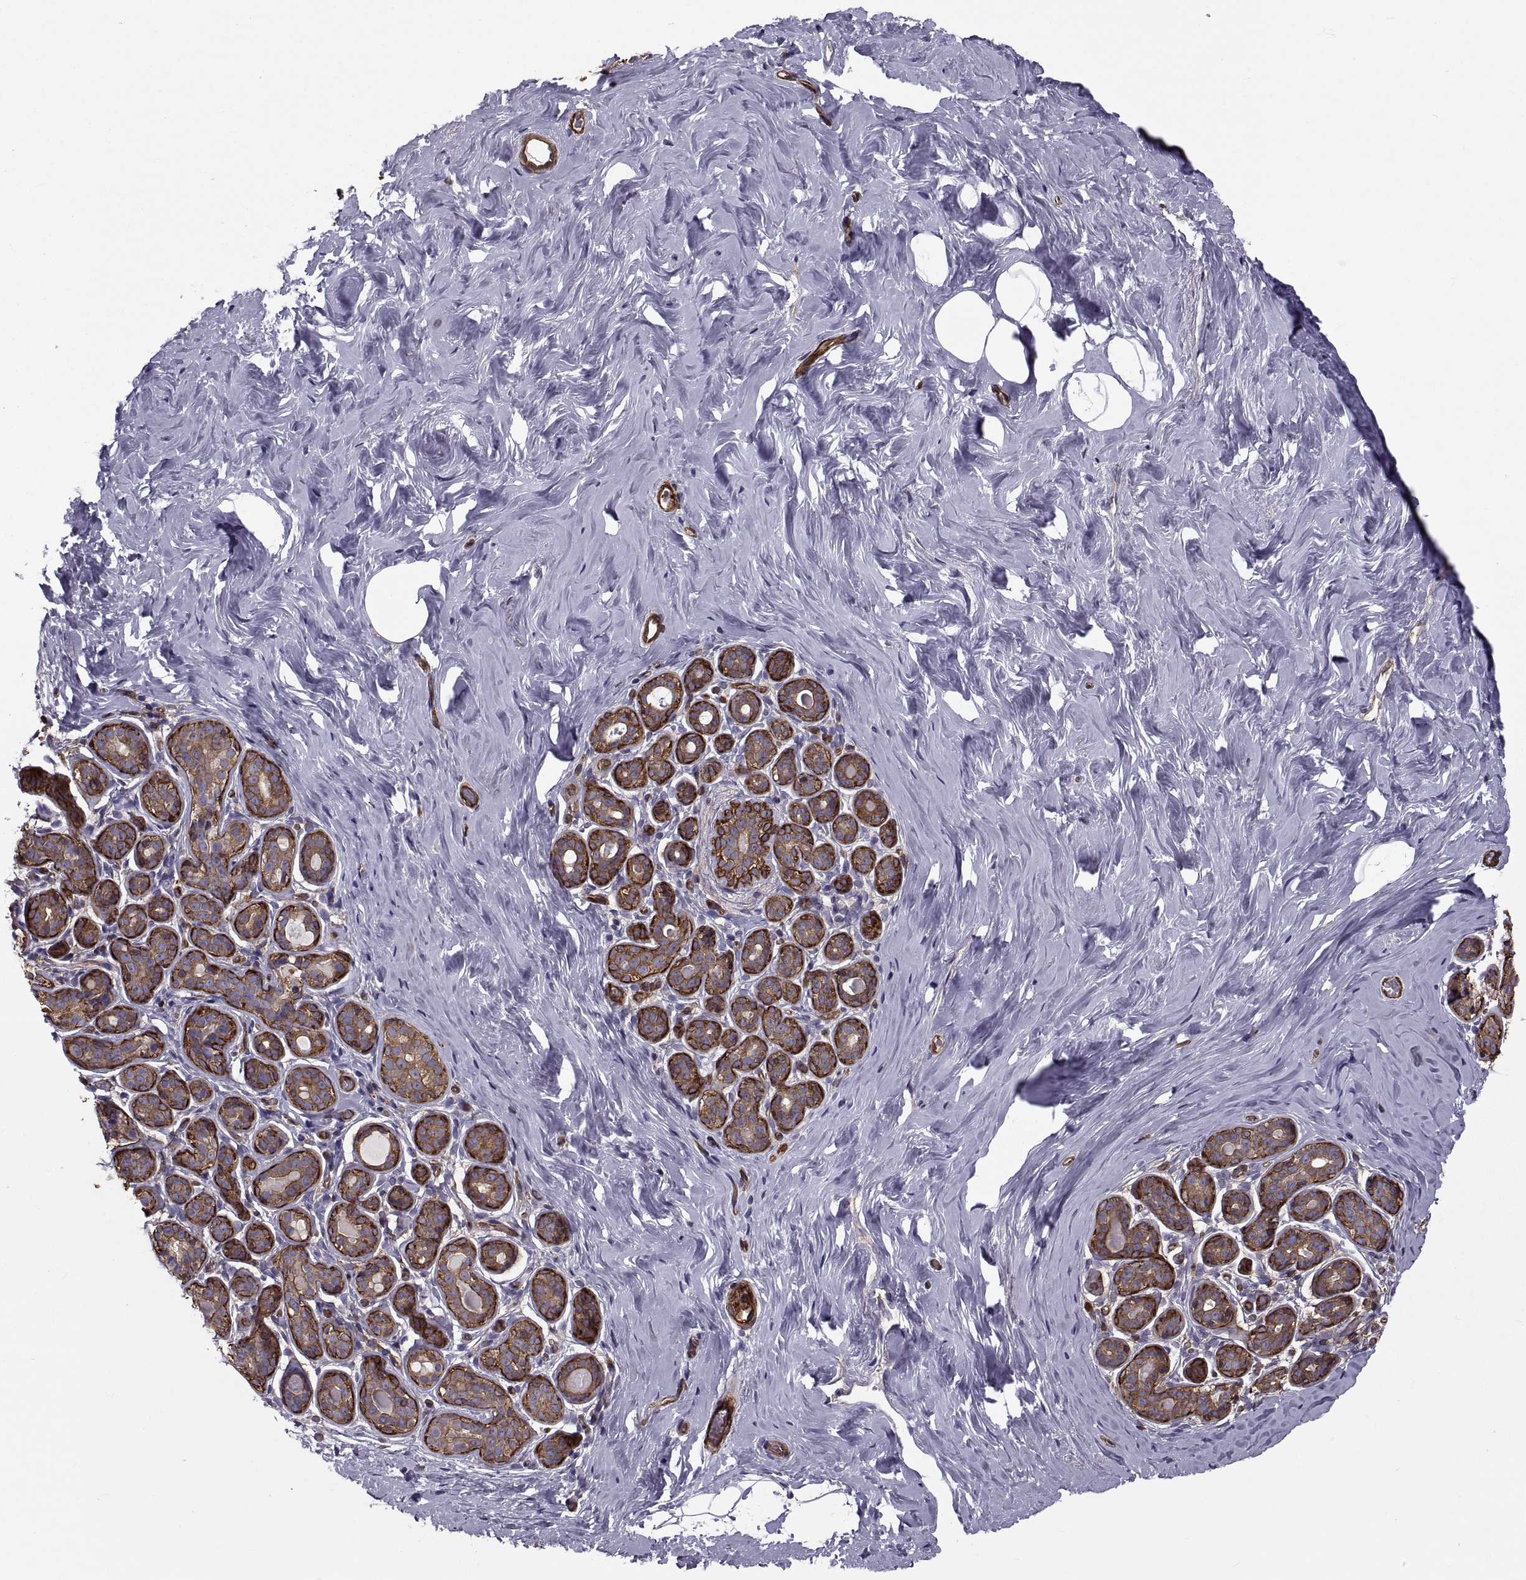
{"staining": {"intensity": "negative", "quantity": "none", "location": "none"}, "tissue": "breast", "cell_type": "Adipocytes", "image_type": "normal", "snomed": [{"axis": "morphology", "description": "Normal tissue, NOS"}, {"axis": "topography", "description": "Skin"}, {"axis": "topography", "description": "Breast"}], "caption": "DAB immunohistochemical staining of unremarkable human breast exhibits no significant positivity in adipocytes.", "gene": "MYH9", "patient": {"sex": "female", "age": 43}}